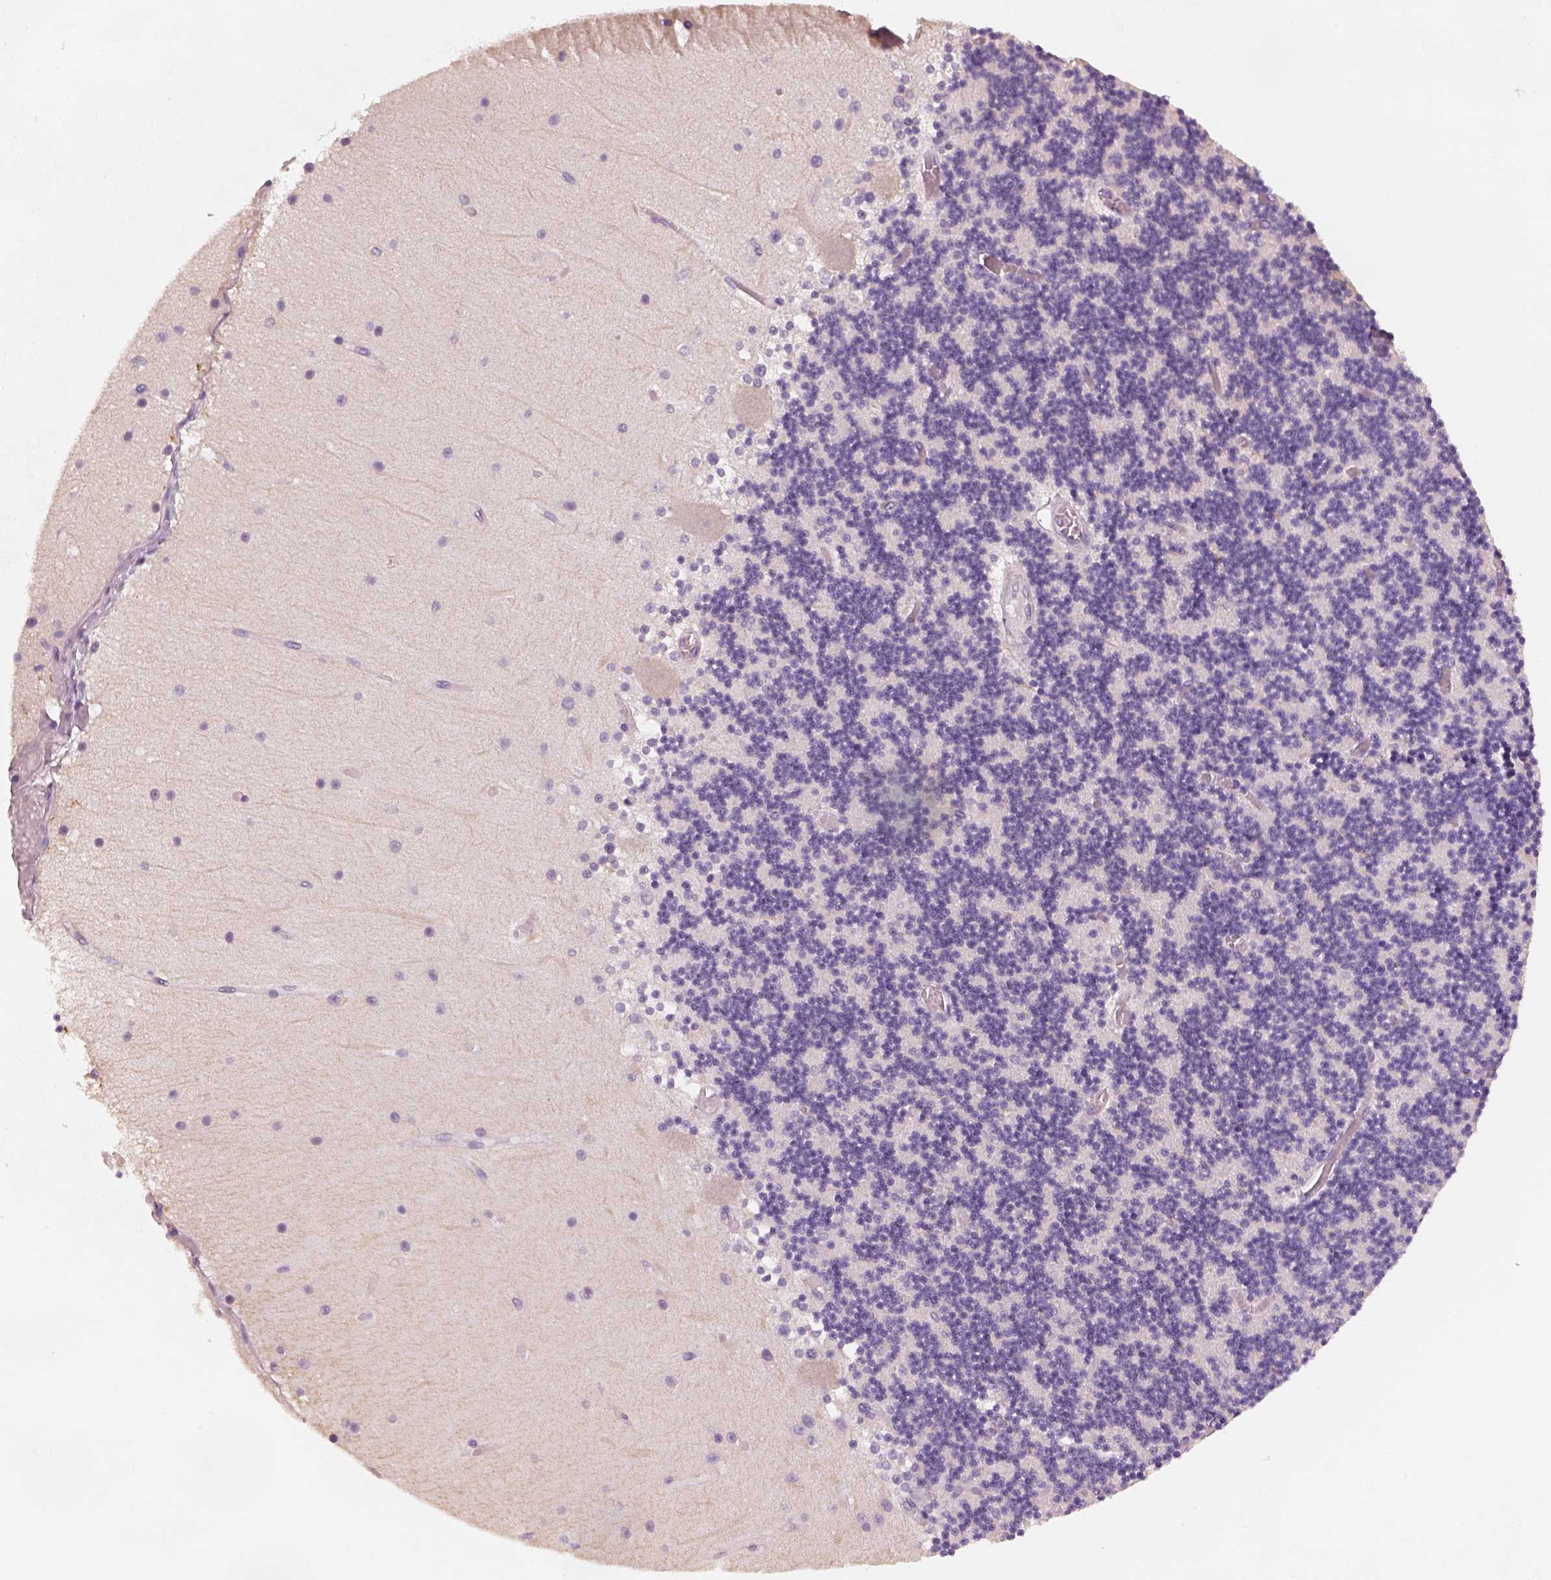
{"staining": {"intensity": "negative", "quantity": "none", "location": "none"}, "tissue": "cerebellum", "cell_type": "Cells in granular layer", "image_type": "normal", "snomed": [{"axis": "morphology", "description": "Normal tissue, NOS"}, {"axis": "topography", "description": "Cerebellum"}], "caption": "This is an IHC photomicrograph of benign cerebellum. There is no staining in cells in granular layer.", "gene": "OTUD6A", "patient": {"sex": "female", "age": 28}}